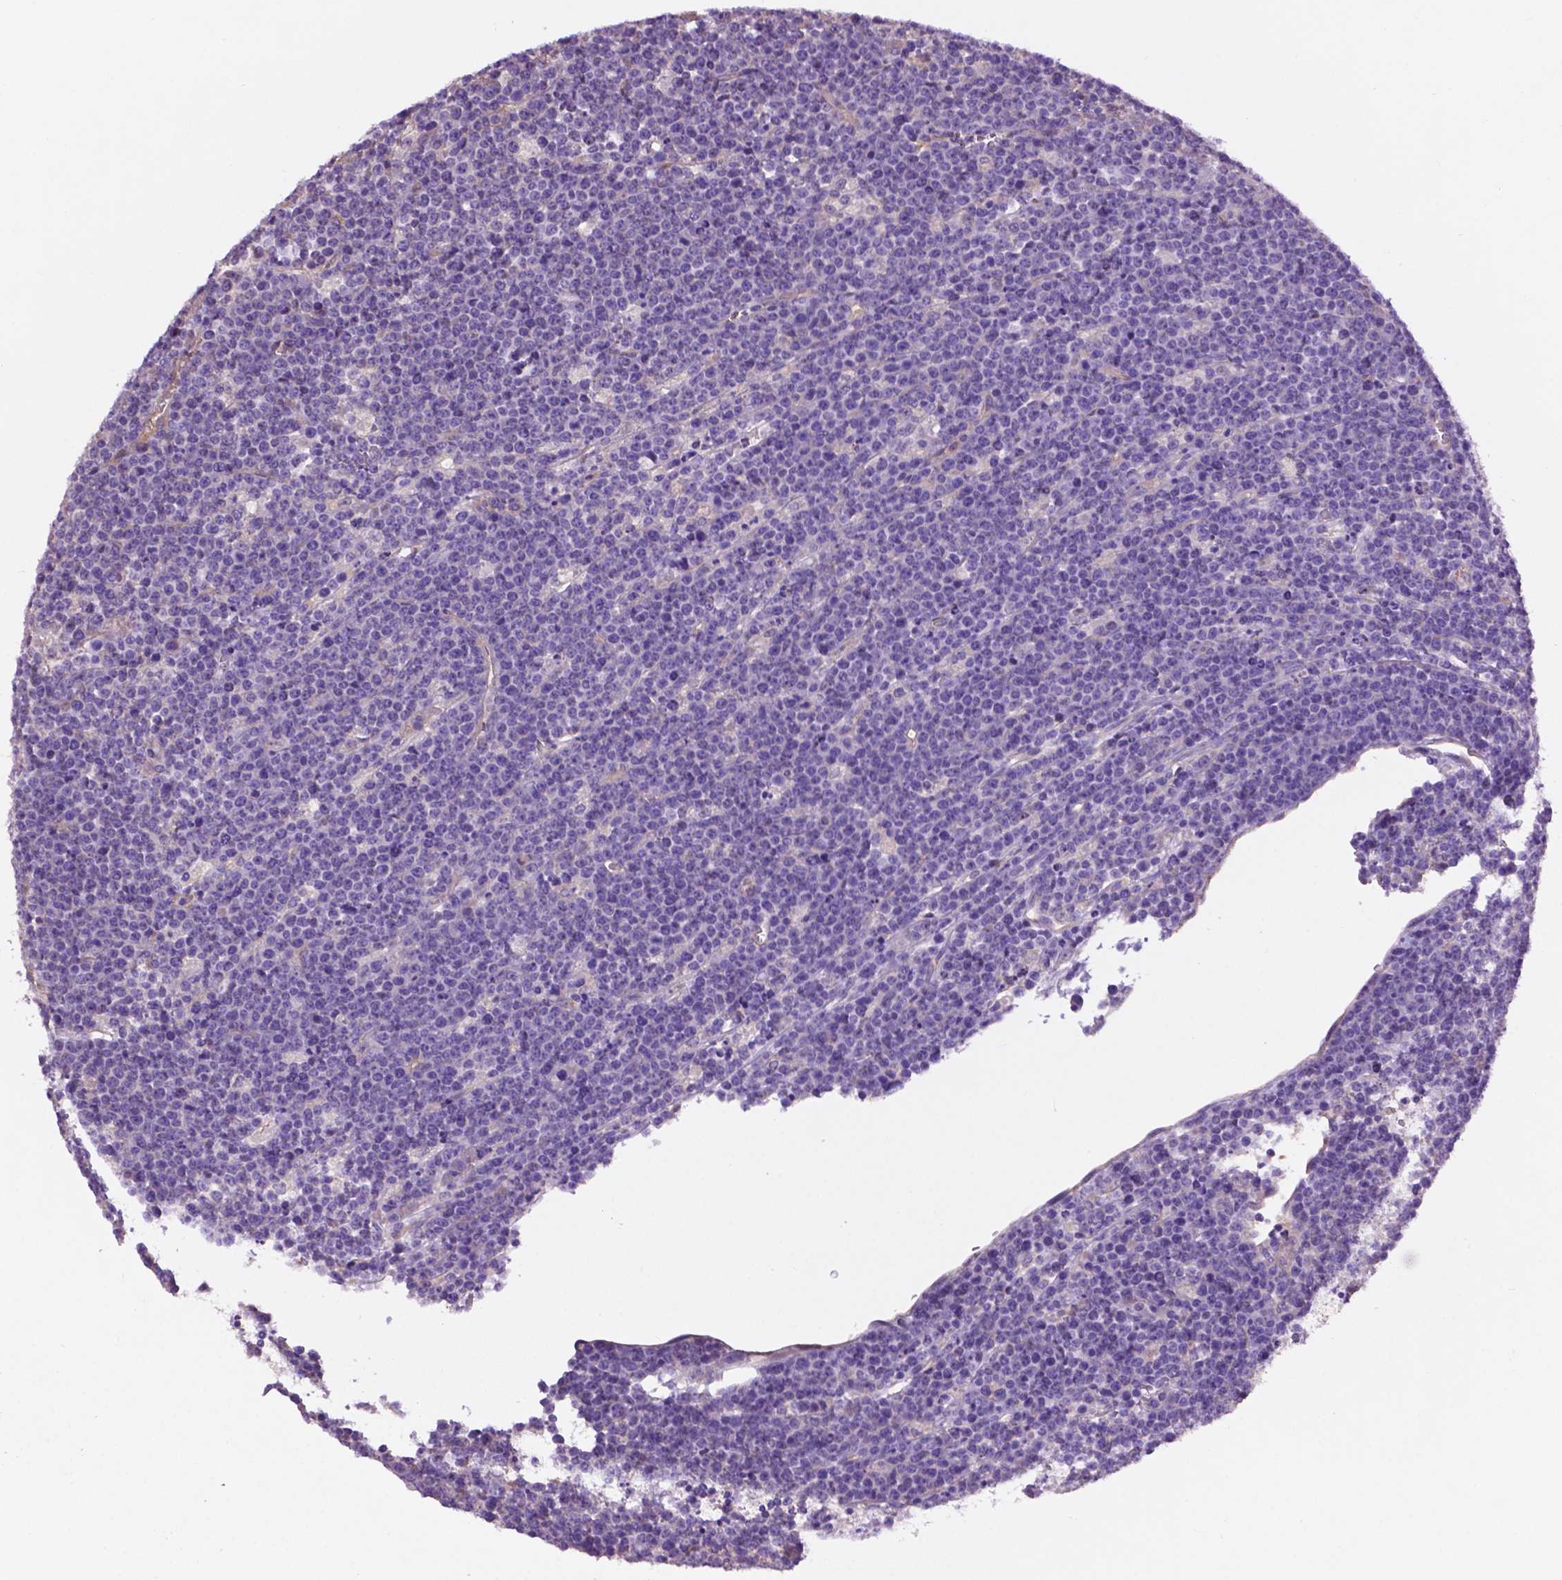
{"staining": {"intensity": "negative", "quantity": "none", "location": "none"}, "tissue": "lymphoma", "cell_type": "Tumor cells", "image_type": "cancer", "snomed": [{"axis": "morphology", "description": "Malignant lymphoma, non-Hodgkin's type, High grade"}, {"axis": "topography", "description": "Ovary"}], "caption": "An IHC micrograph of lymphoma is shown. There is no staining in tumor cells of lymphoma.", "gene": "GDPD5", "patient": {"sex": "female", "age": 56}}